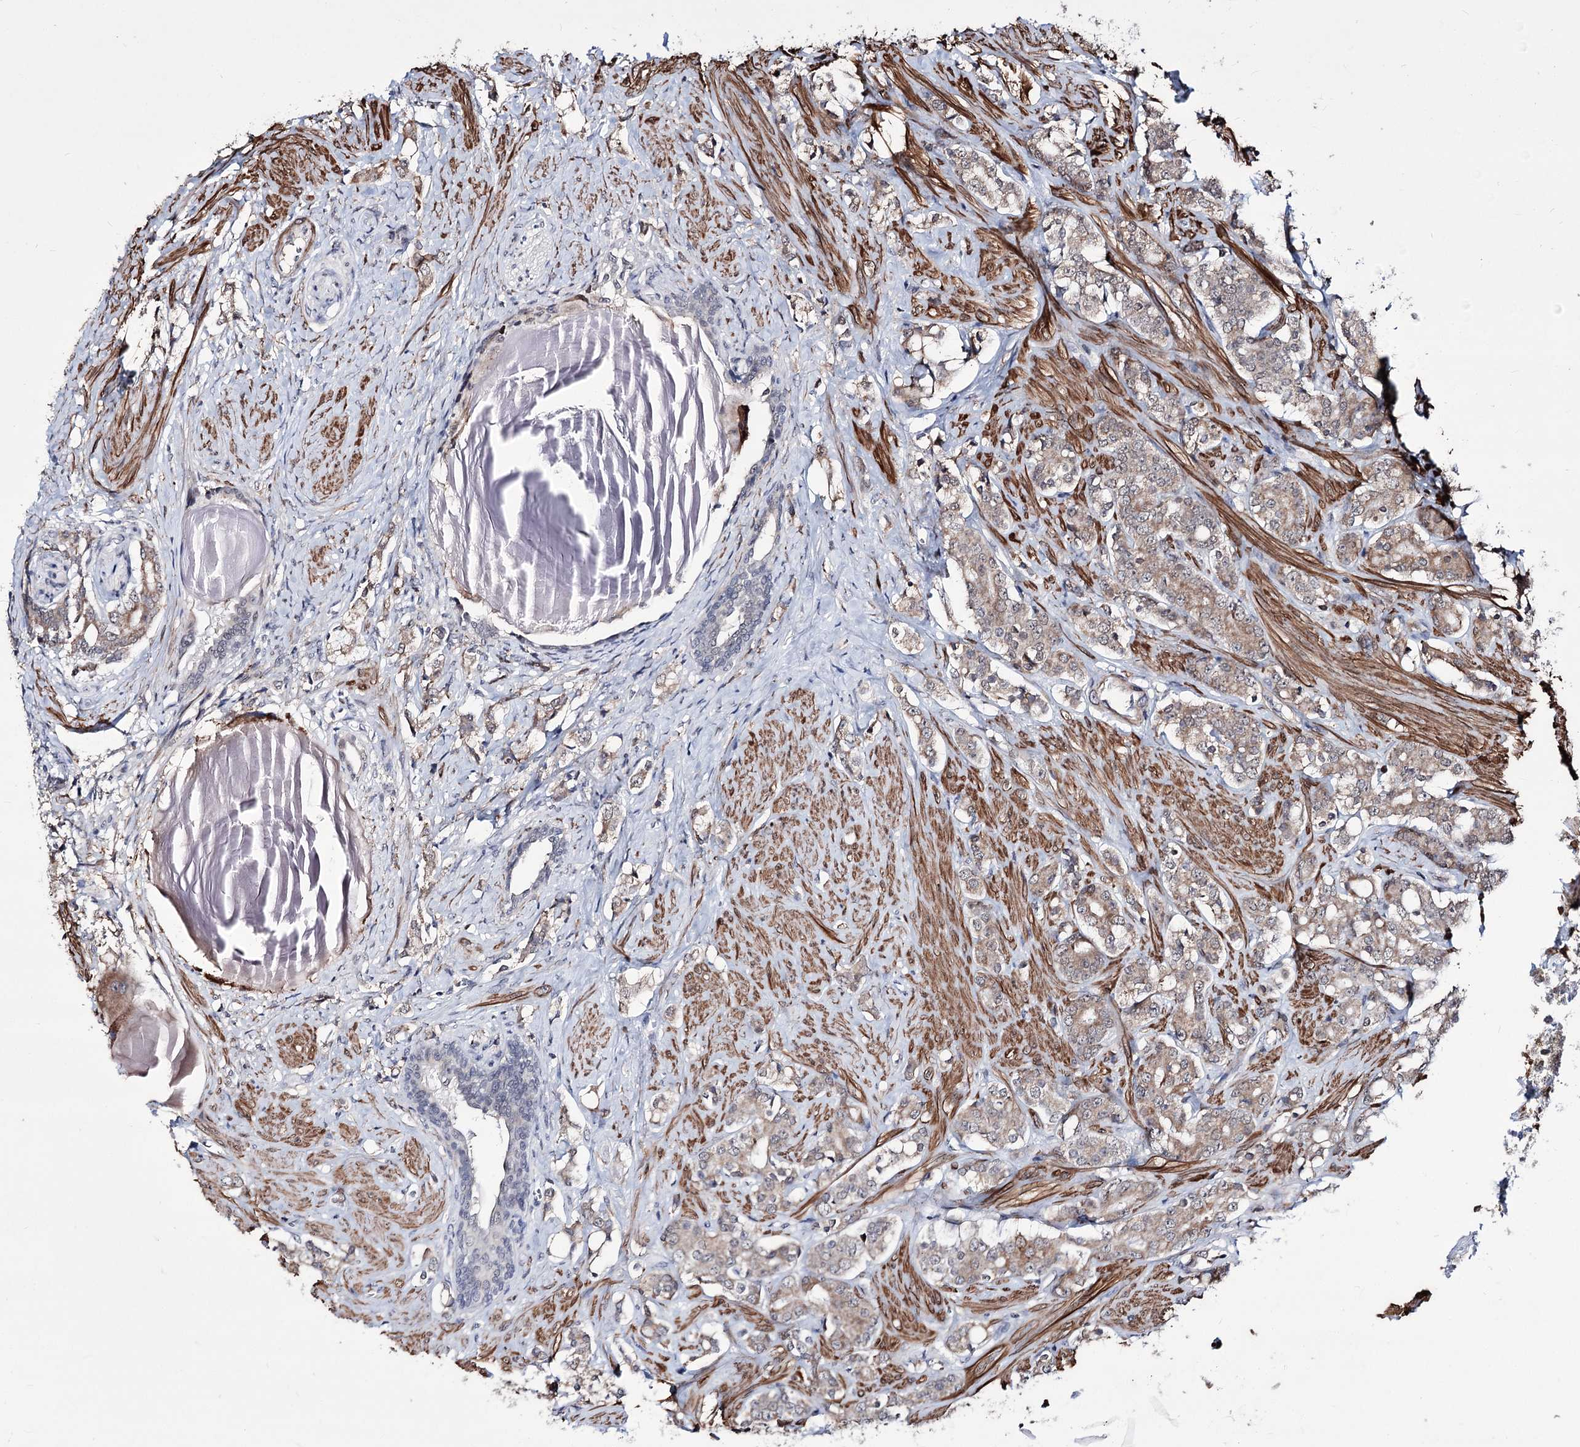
{"staining": {"intensity": "weak", "quantity": ">75%", "location": "cytoplasmic/membranous"}, "tissue": "prostate cancer", "cell_type": "Tumor cells", "image_type": "cancer", "snomed": [{"axis": "morphology", "description": "Adenocarcinoma, High grade"}, {"axis": "topography", "description": "Prostate"}], "caption": "DAB immunohistochemical staining of prostate cancer shows weak cytoplasmic/membranous protein positivity in about >75% of tumor cells.", "gene": "PPRC1", "patient": {"sex": "male", "age": 62}}